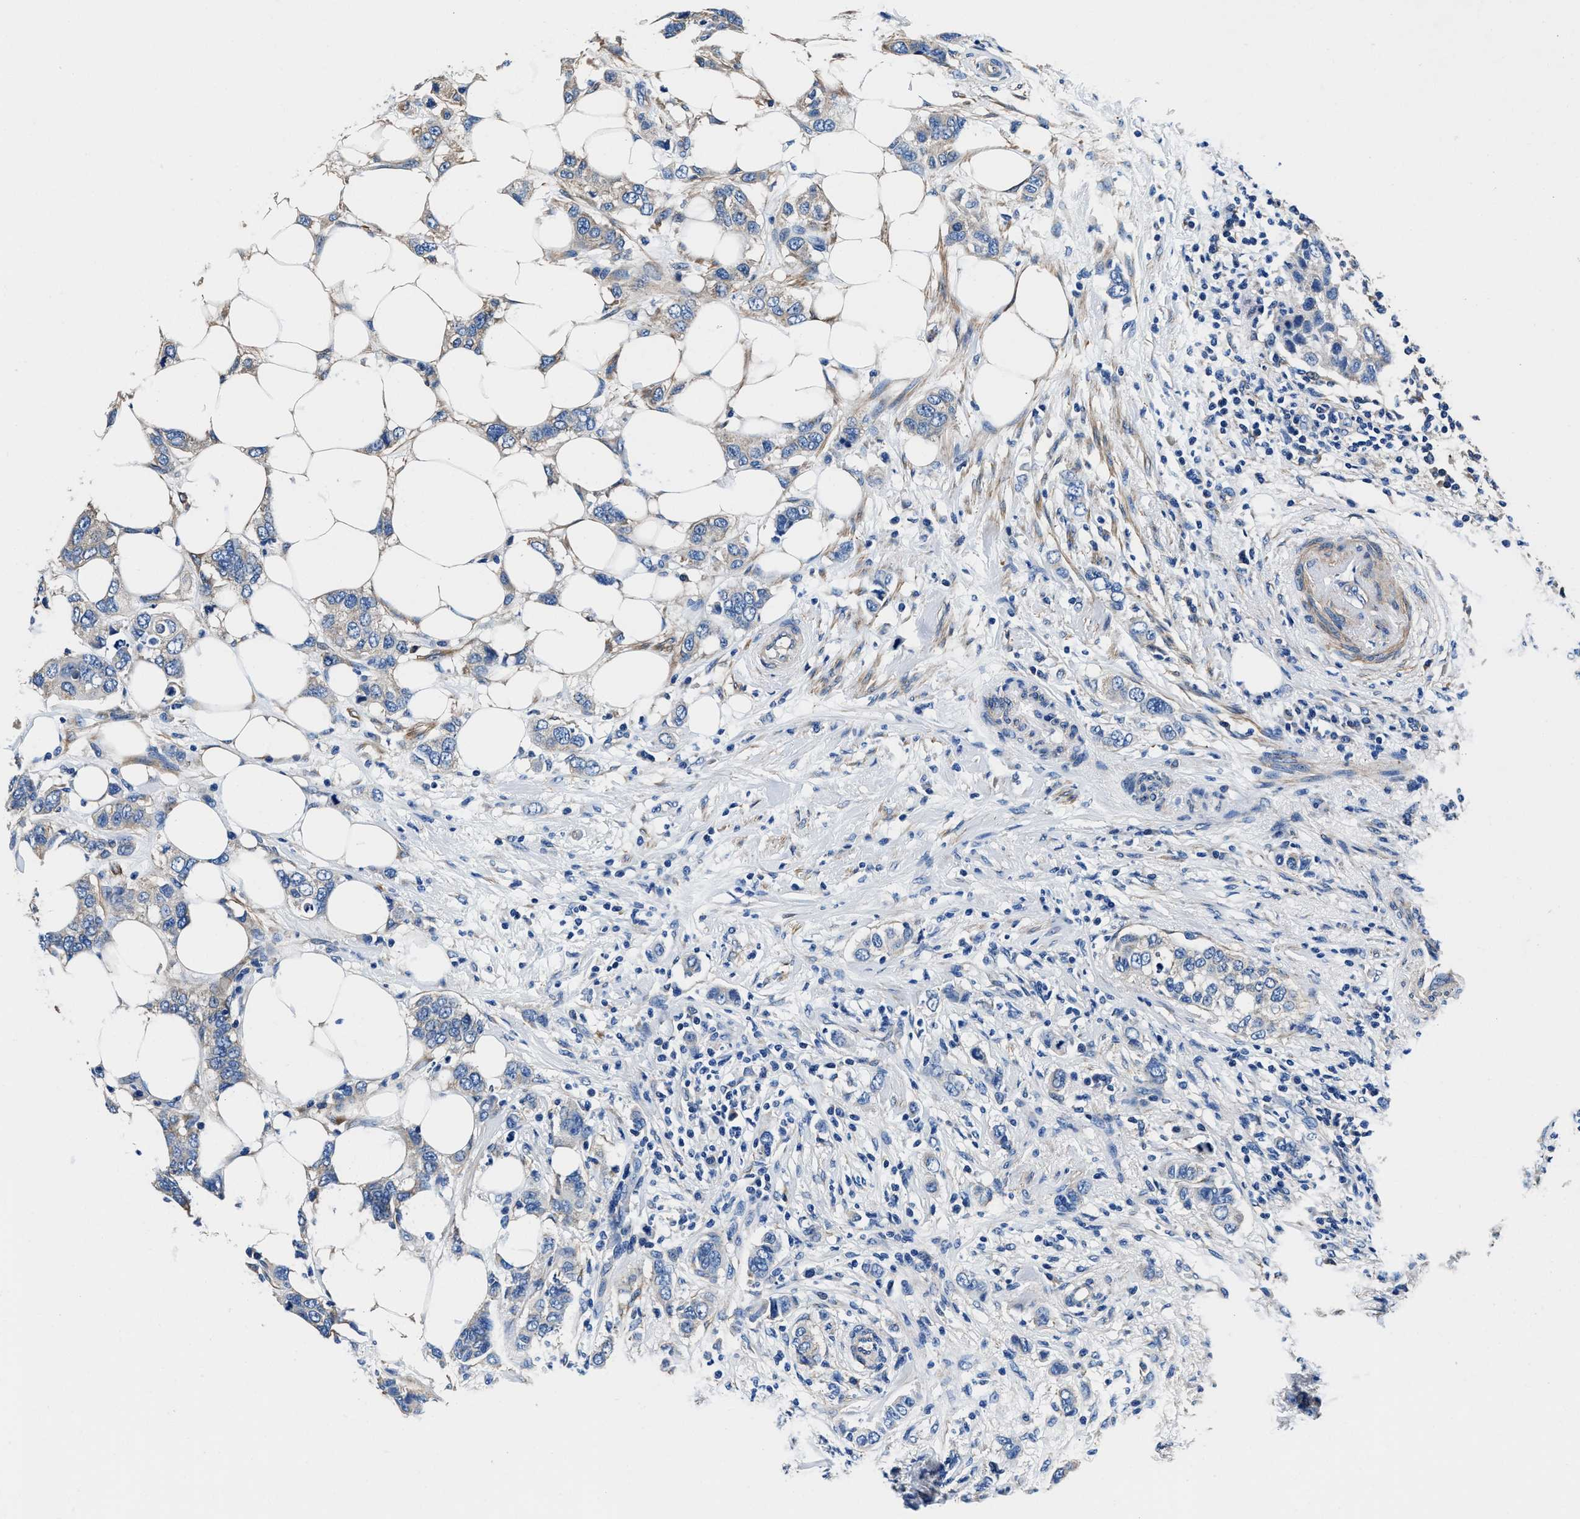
{"staining": {"intensity": "negative", "quantity": "none", "location": "none"}, "tissue": "breast cancer", "cell_type": "Tumor cells", "image_type": "cancer", "snomed": [{"axis": "morphology", "description": "Duct carcinoma"}, {"axis": "topography", "description": "Breast"}], "caption": "Micrograph shows no protein staining in tumor cells of breast cancer (invasive ductal carcinoma) tissue. (DAB immunohistochemistry (IHC) visualized using brightfield microscopy, high magnification).", "gene": "NEU1", "patient": {"sex": "female", "age": 50}}